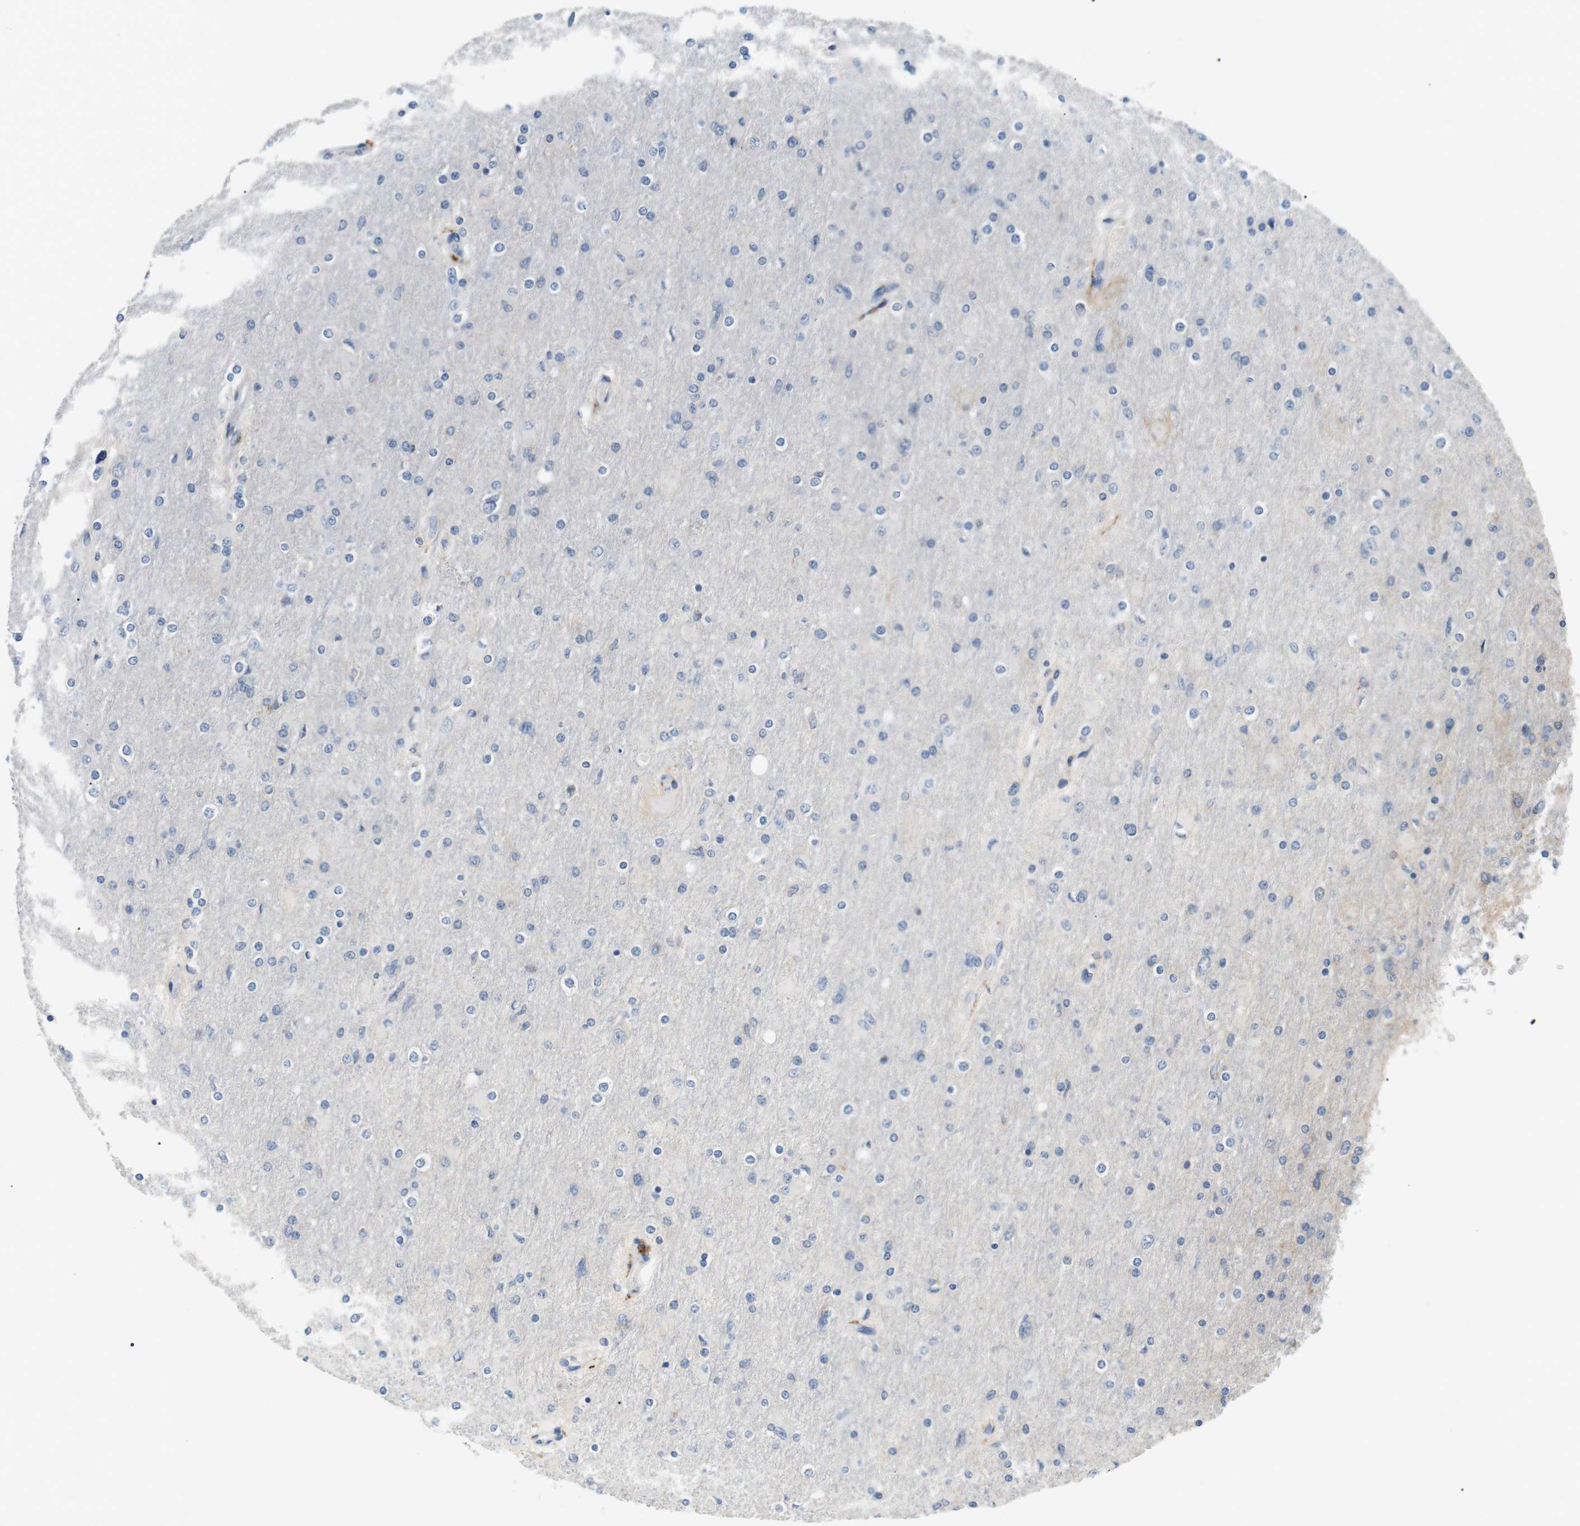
{"staining": {"intensity": "negative", "quantity": "none", "location": "none"}, "tissue": "glioma", "cell_type": "Tumor cells", "image_type": "cancer", "snomed": [{"axis": "morphology", "description": "Glioma, malignant, High grade"}, {"axis": "topography", "description": "Cerebral cortex"}], "caption": "Tumor cells show no significant positivity in glioma.", "gene": "FCGRT", "patient": {"sex": "female", "age": 36}}